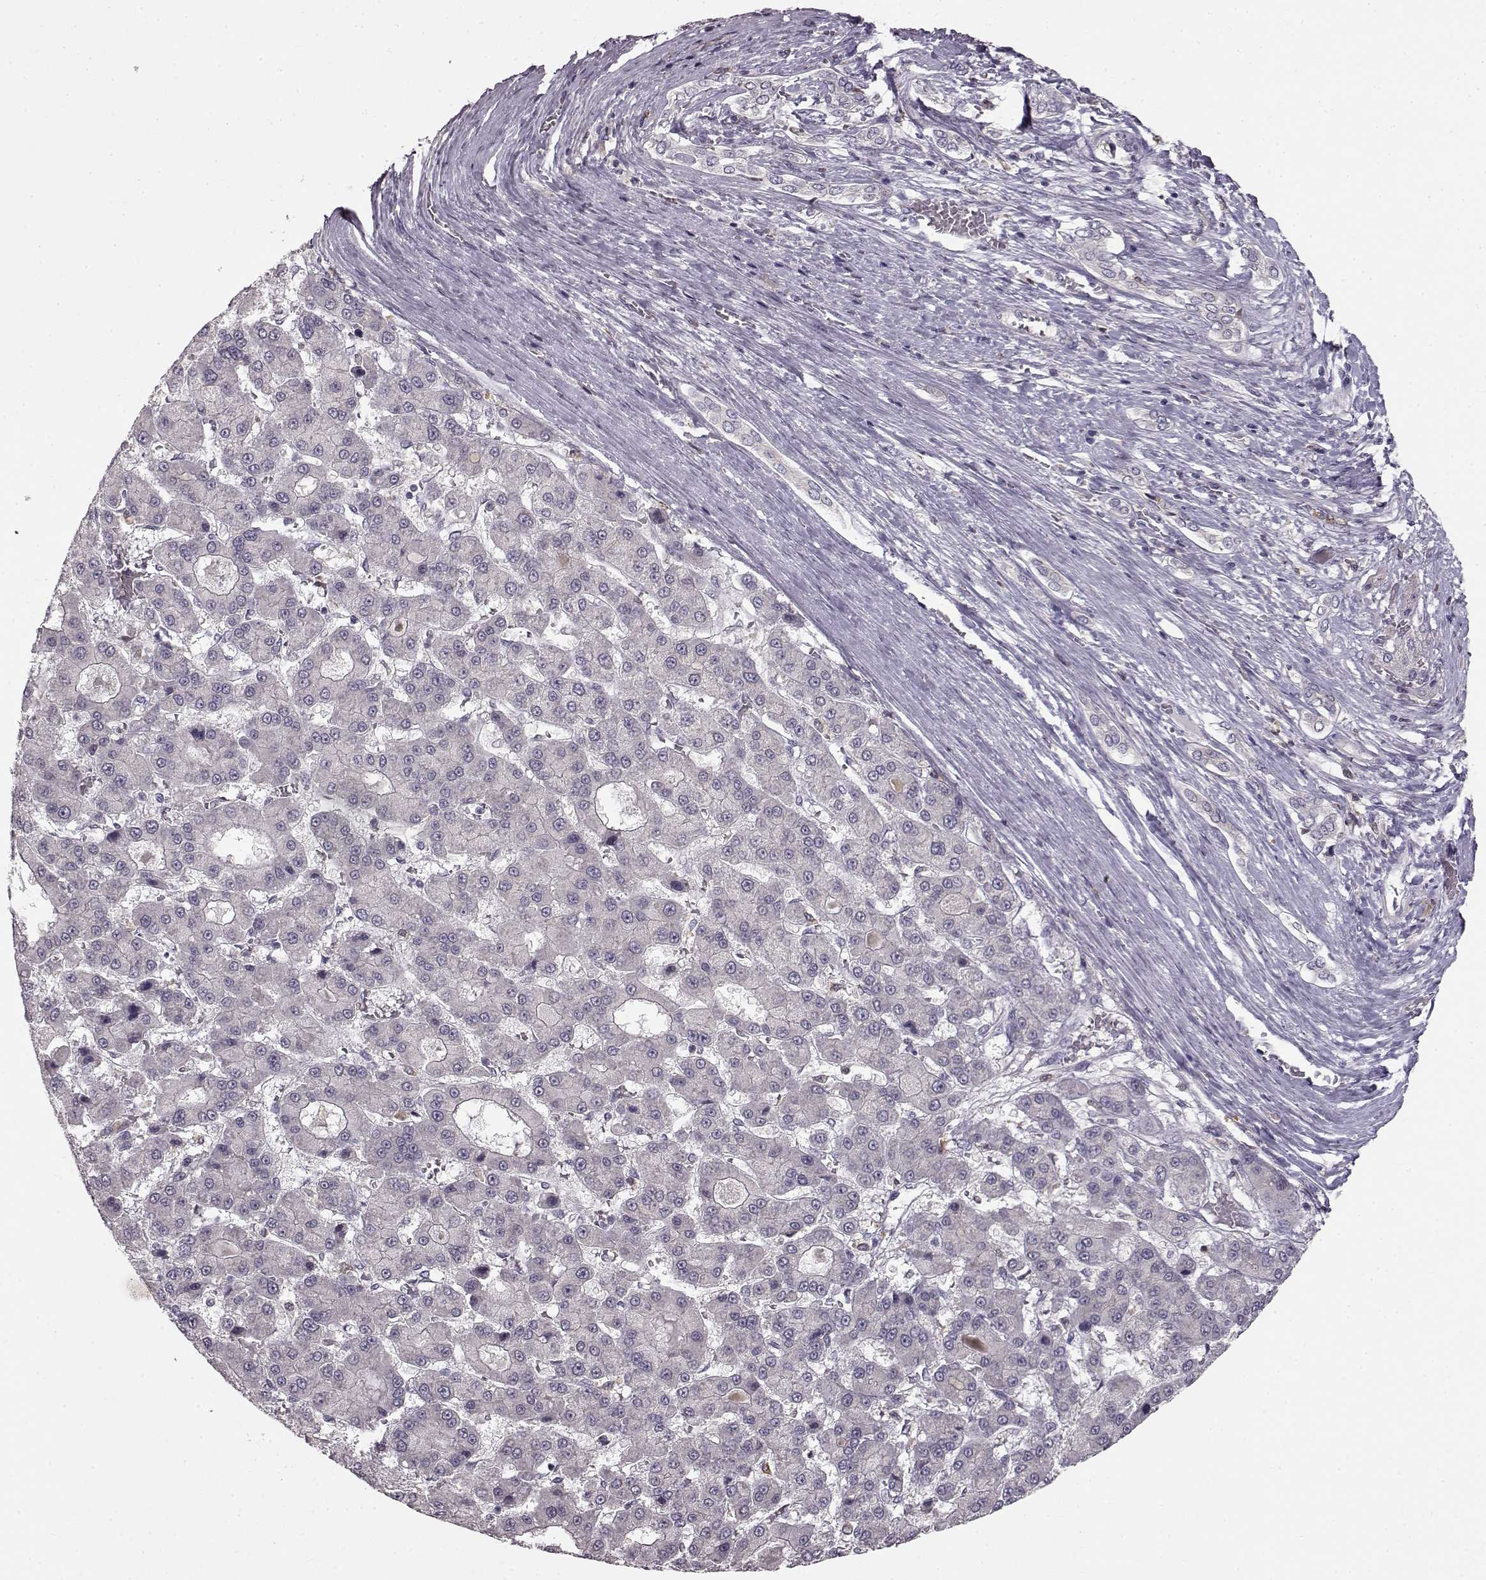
{"staining": {"intensity": "negative", "quantity": "none", "location": "none"}, "tissue": "liver cancer", "cell_type": "Tumor cells", "image_type": "cancer", "snomed": [{"axis": "morphology", "description": "Carcinoma, Hepatocellular, NOS"}, {"axis": "topography", "description": "Liver"}], "caption": "Protein analysis of liver cancer (hepatocellular carcinoma) reveals no significant positivity in tumor cells.", "gene": "SPAG17", "patient": {"sex": "male", "age": 70}}